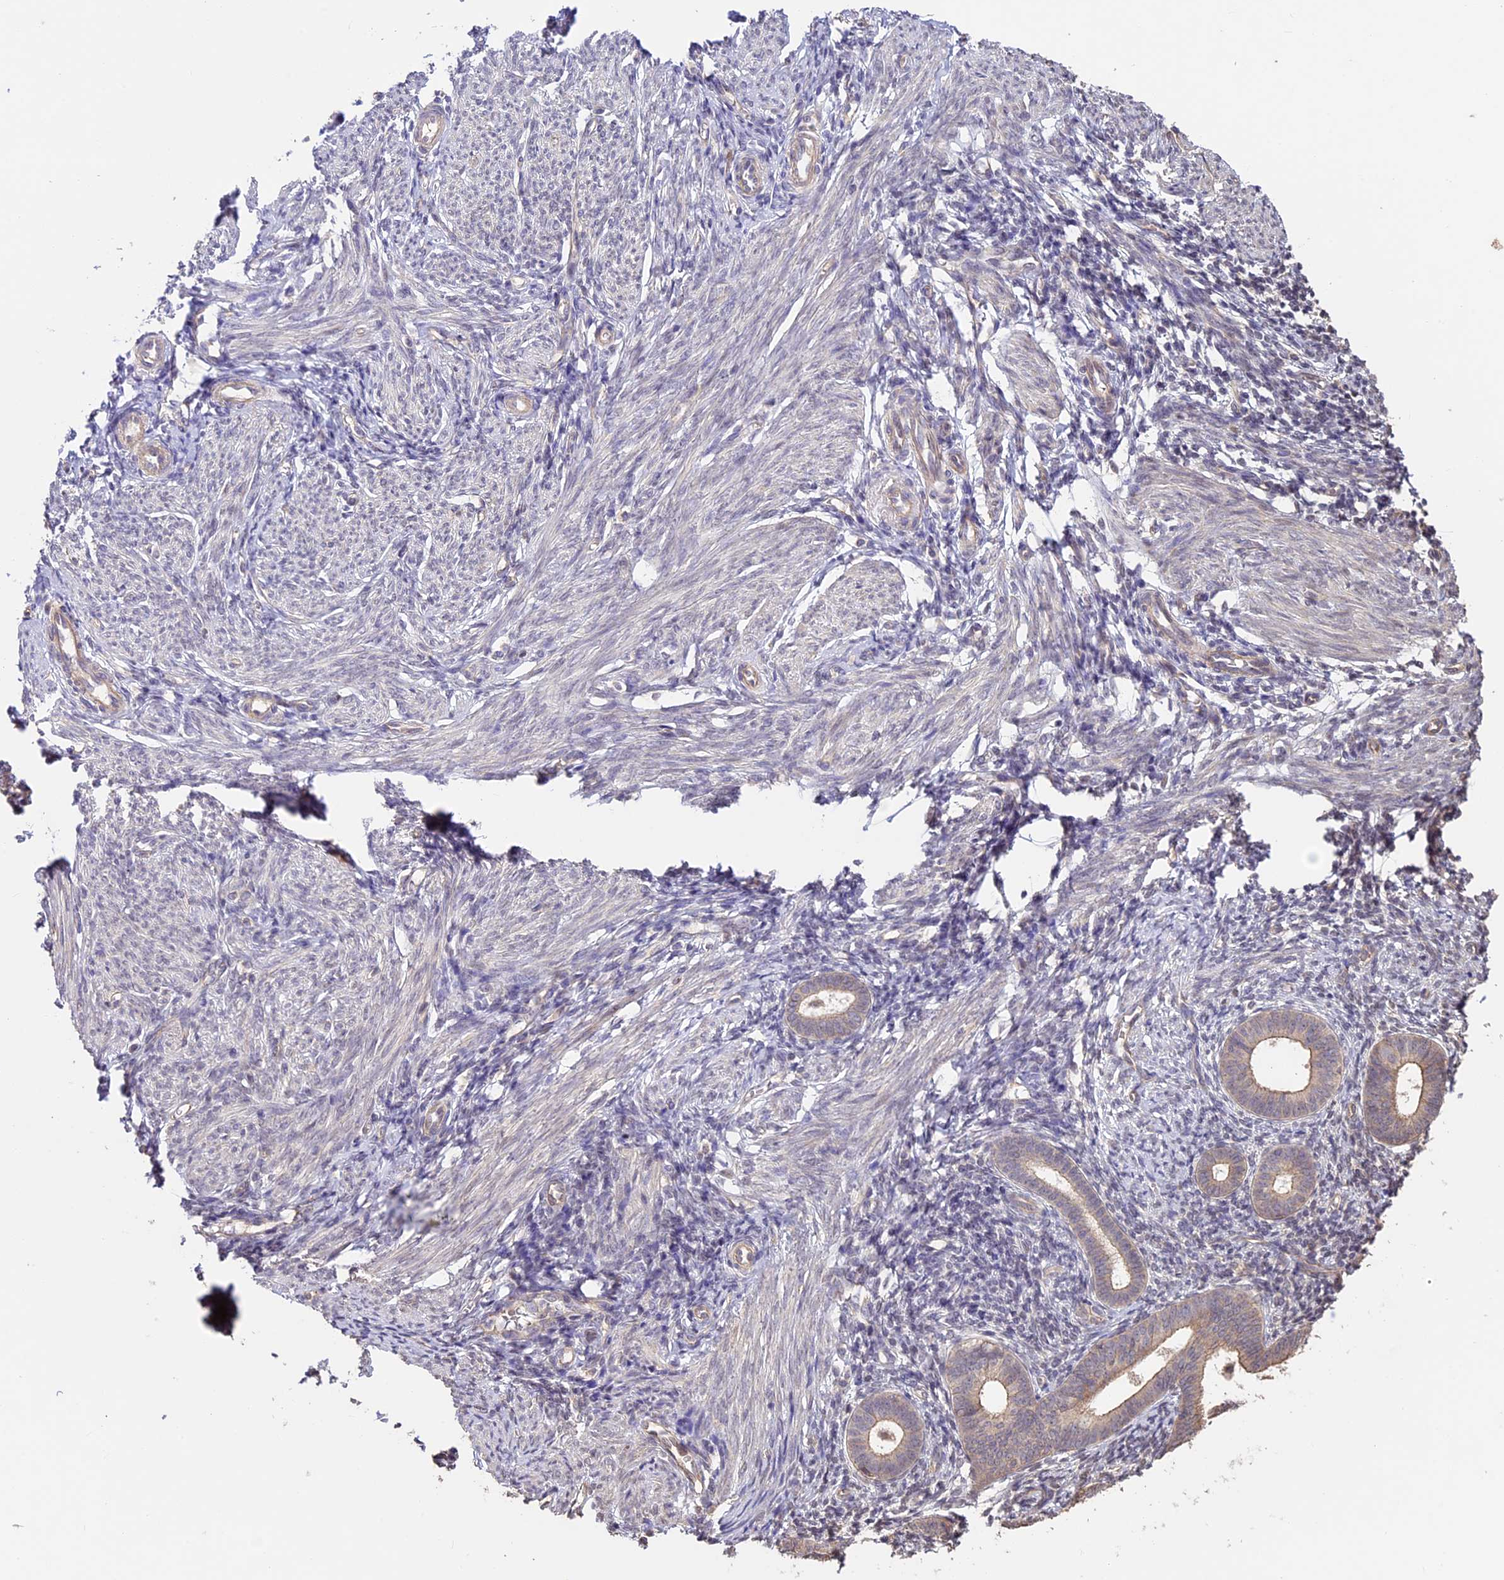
{"staining": {"intensity": "weak", "quantity": "<25%", "location": "cytoplasmic/membranous"}, "tissue": "endometrium", "cell_type": "Cells in endometrial stroma", "image_type": "normal", "snomed": [{"axis": "morphology", "description": "Normal tissue, NOS"}, {"axis": "morphology", "description": "Adenocarcinoma, NOS"}, {"axis": "topography", "description": "Endometrium"}], "caption": "Immunohistochemistry of benign human endometrium exhibits no positivity in cells in endometrial stroma.", "gene": "BCAS4", "patient": {"sex": "female", "age": 57}}